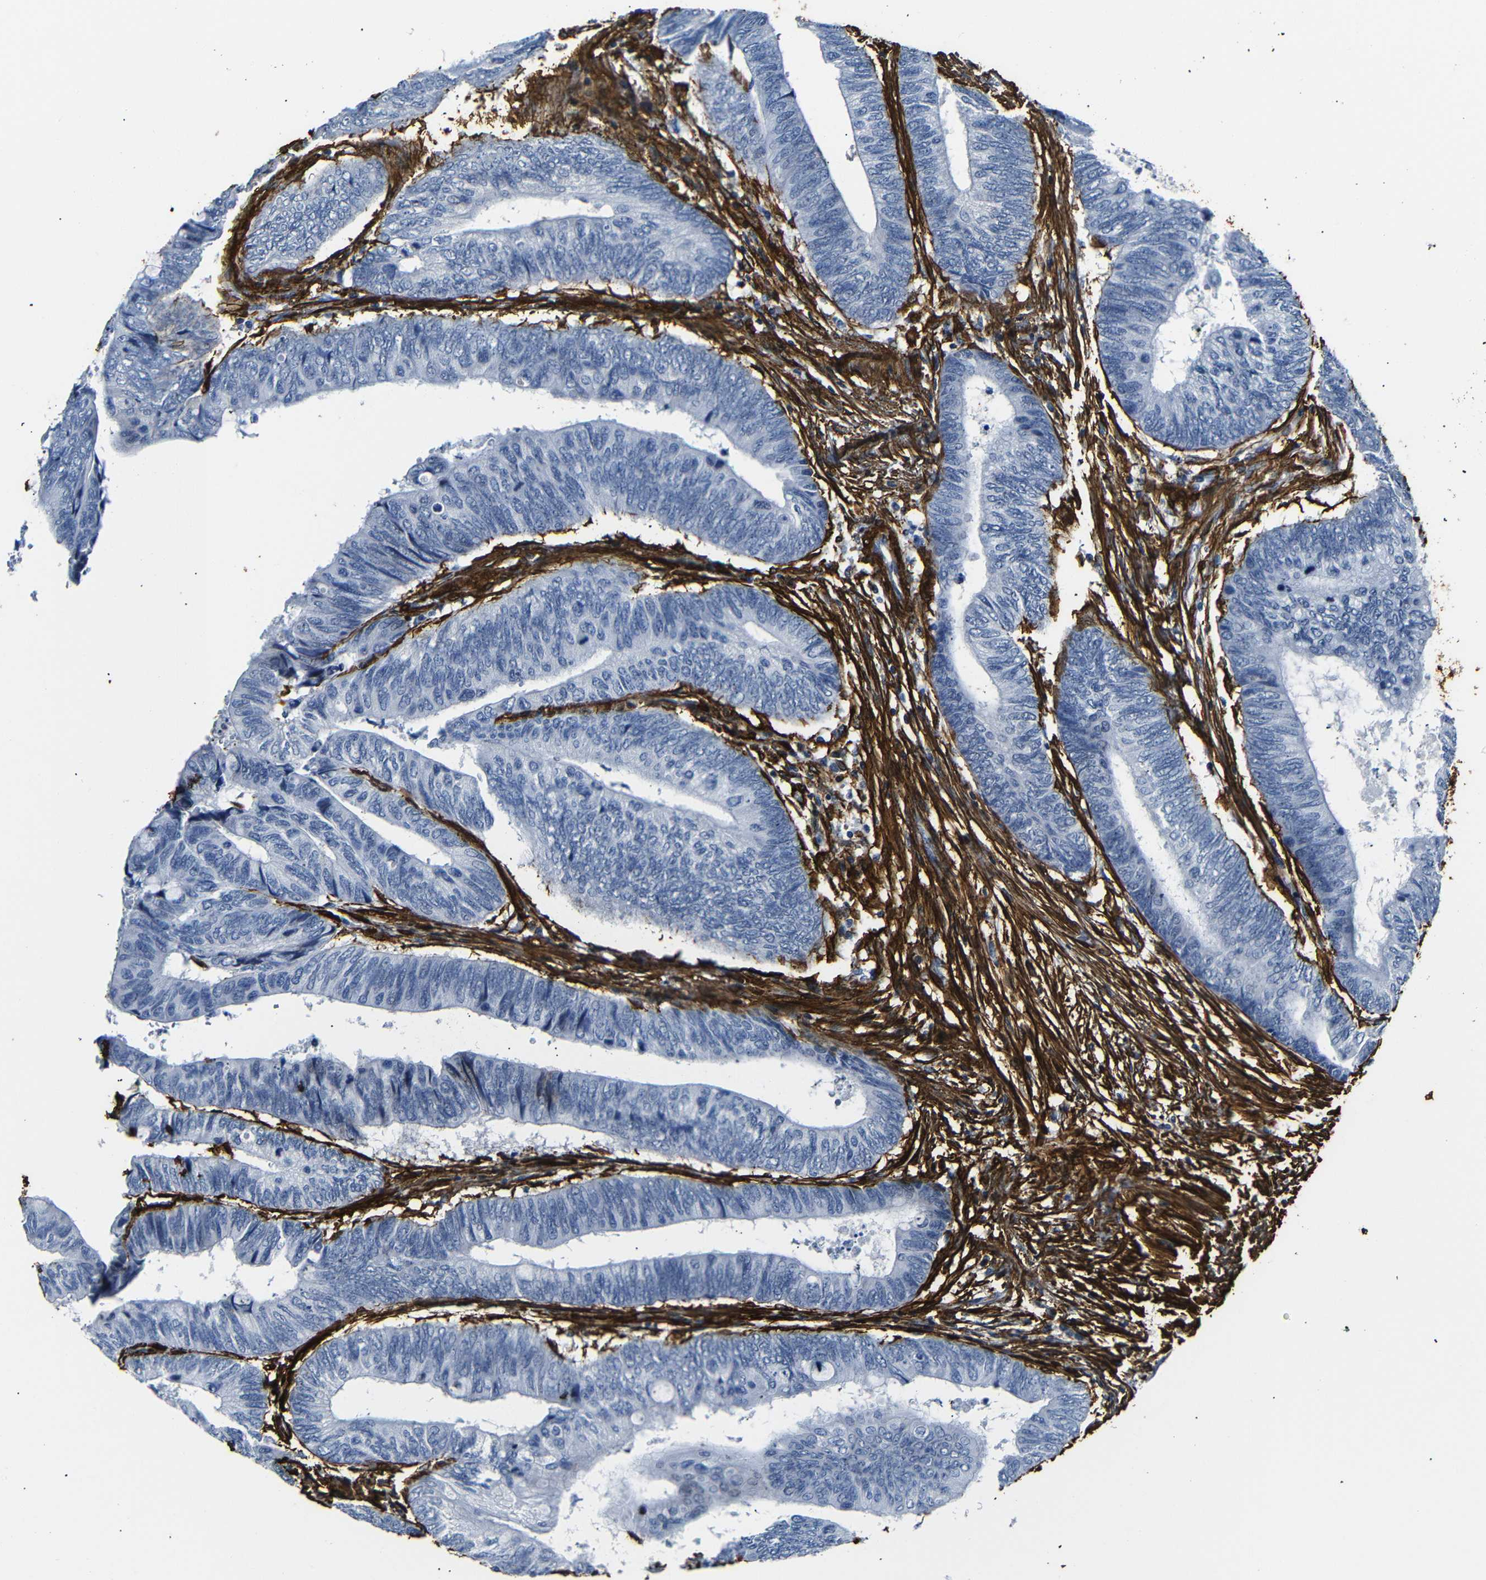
{"staining": {"intensity": "negative", "quantity": "none", "location": "none"}, "tissue": "colorectal cancer", "cell_type": "Tumor cells", "image_type": "cancer", "snomed": [{"axis": "morphology", "description": "Normal tissue, NOS"}, {"axis": "morphology", "description": "Adenocarcinoma, NOS"}, {"axis": "topography", "description": "Rectum"}, {"axis": "topography", "description": "Peripheral nerve tissue"}], "caption": "Immunohistochemical staining of human adenocarcinoma (colorectal) demonstrates no significant staining in tumor cells.", "gene": "ACTA2", "patient": {"sex": "male", "age": 92}}